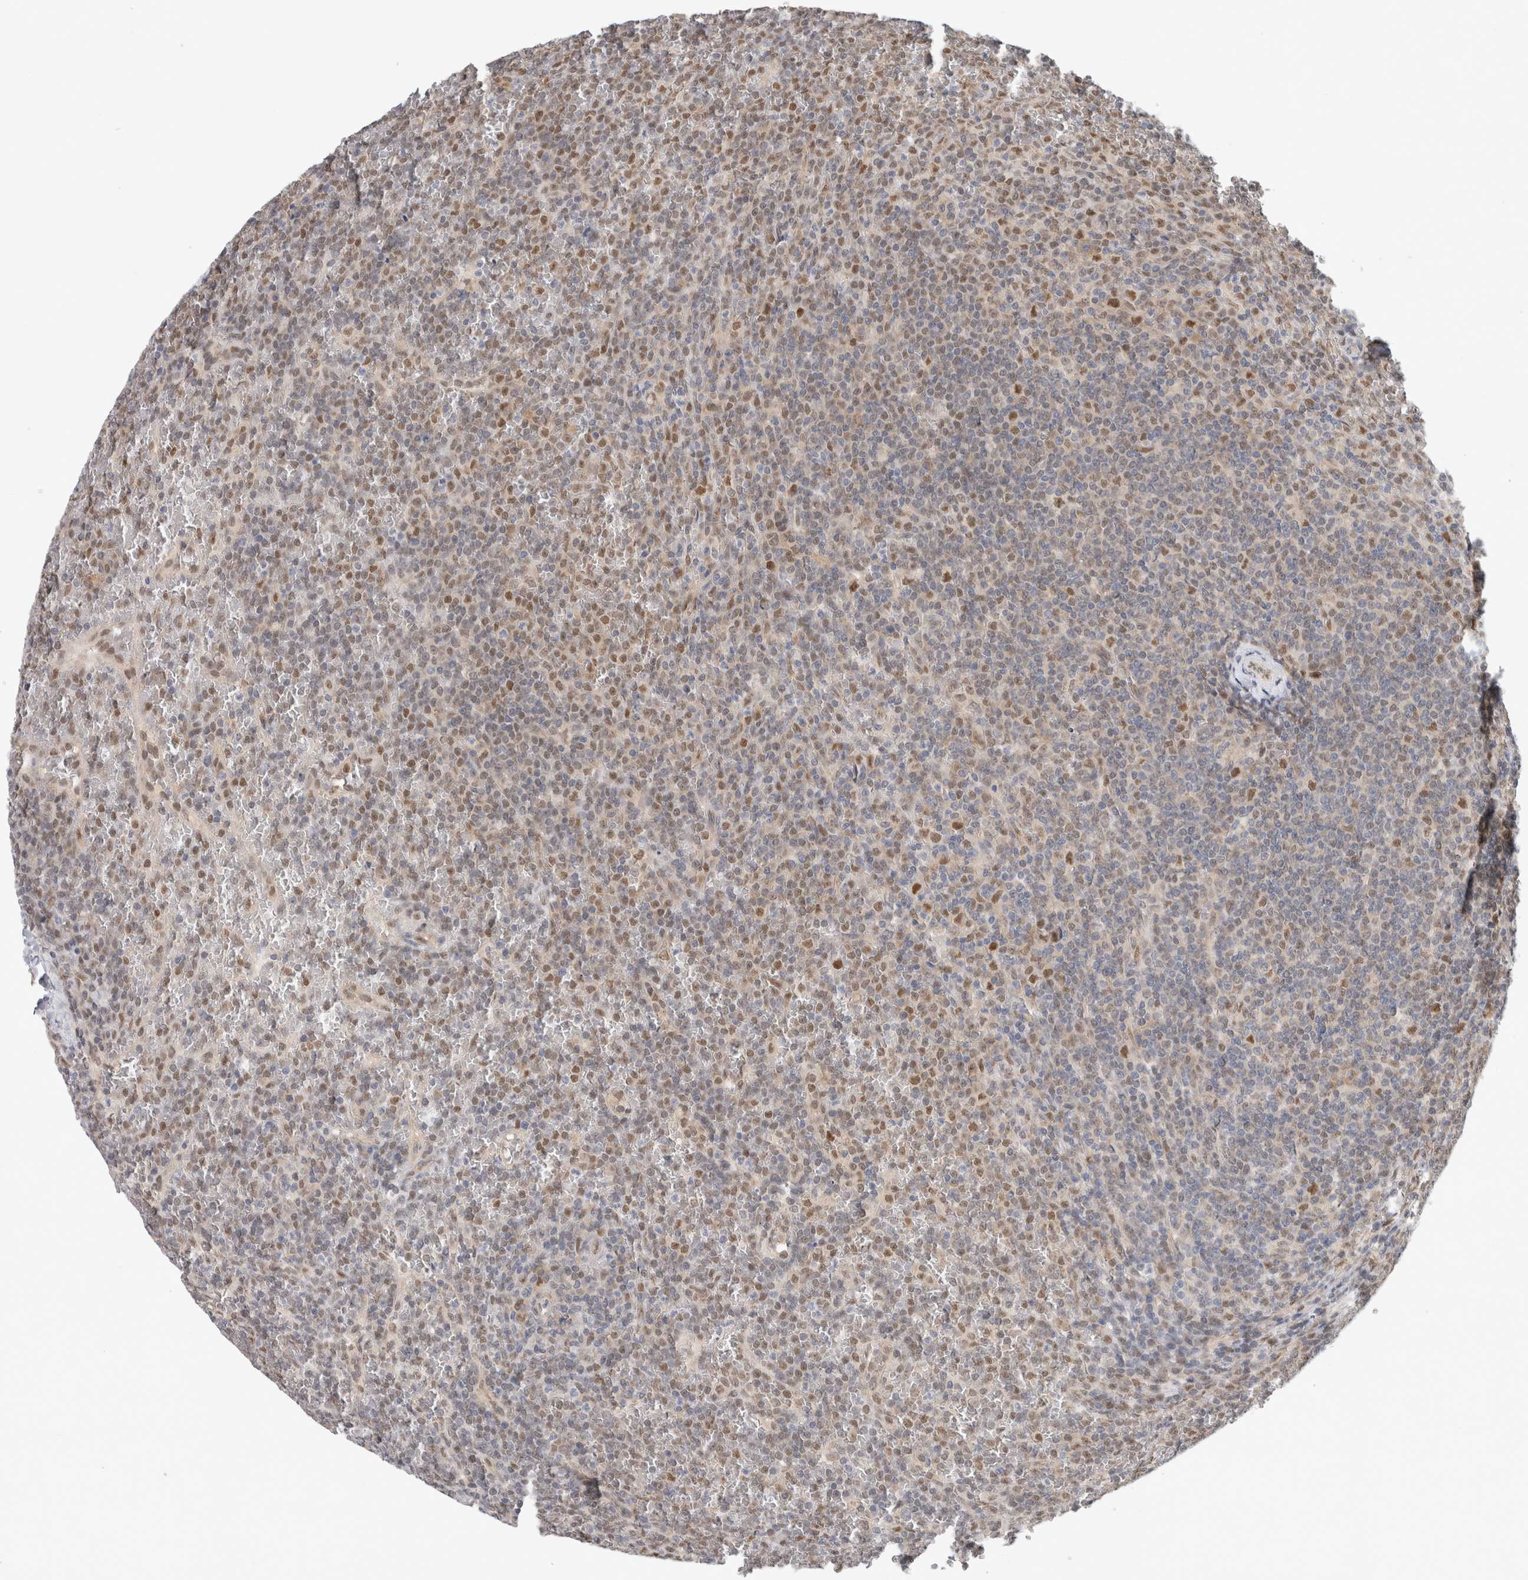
{"staining": {"intensity": "moderate", "quantity": ">75%", "location": "nuclear"}, "tissue": "lymphoma", "cell_type": "Tumor cells", "image_type": "cancer", "snomed": [{"axis": "morphology", "description": "Malignant lymphoma, non-Hodgkin's type, Low grade"}, {"axis": "topography", "description": "Spleen"}], "caption": "IHC histopathology image of neoplastic tissue: human lymphoma stained using immunohistochemistry (IHC) exhibits medium levels of moderate protein expression localized specifically in the nuclear of tumor cells, appearing as a nuclear brown color.", "gene": "EIF4G3", "patient": {"sex": "female", "age": 19}}